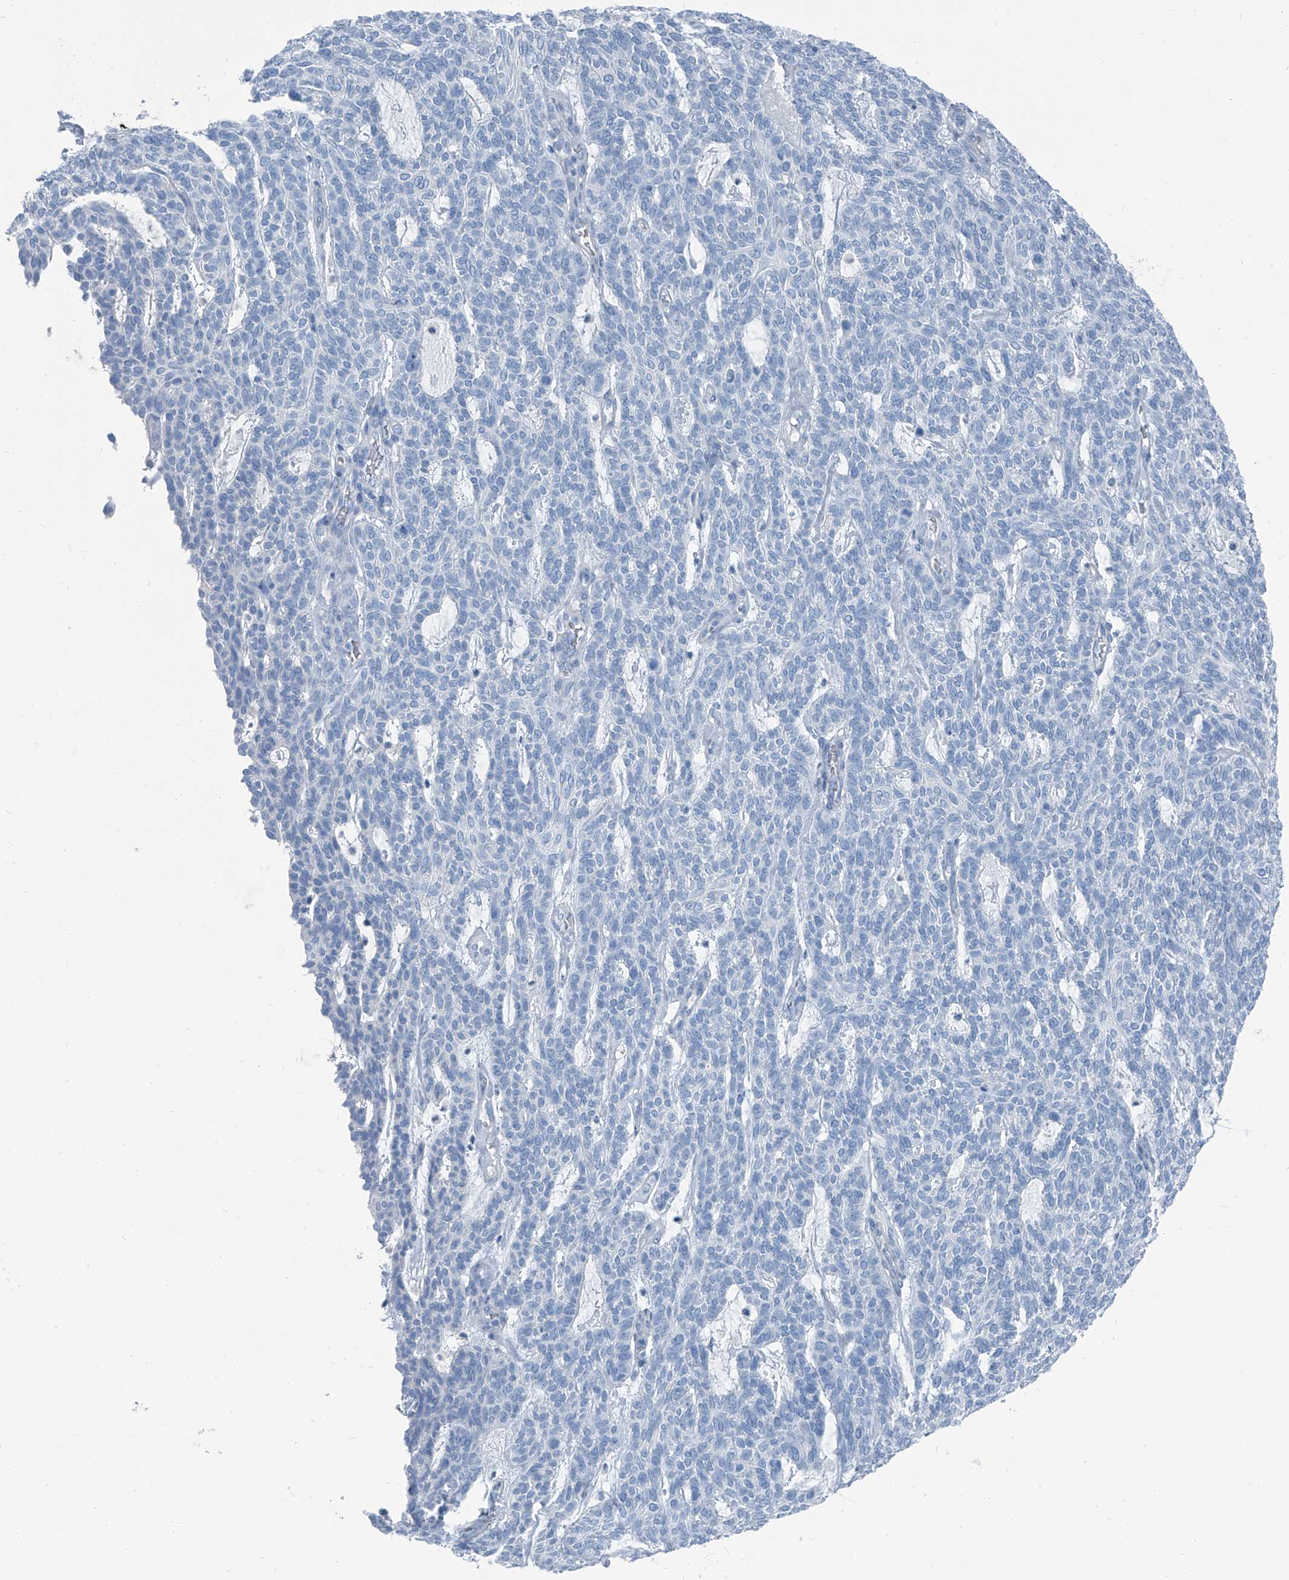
{"staining": {"intensity": "negative", "quantity": "none", "location": "none"}, "tissue": "skin cancer", "cell_type": "Tumor cells", "image_type": "cancer", "snomed": [{"axis": "morphology", "description": "Squamous cell carcinoma, NOS"}, {"axis": "topography", "description": "Skin"}], "caption": "An IHC photomicrograph of skin cancer (squamous cell carcinoma) is shown. There is no staining in tumor cells of skin cancer (squamous cell carcinoma).", "gene": "RGN", "patient": {"sex": "female", "age": 90}}